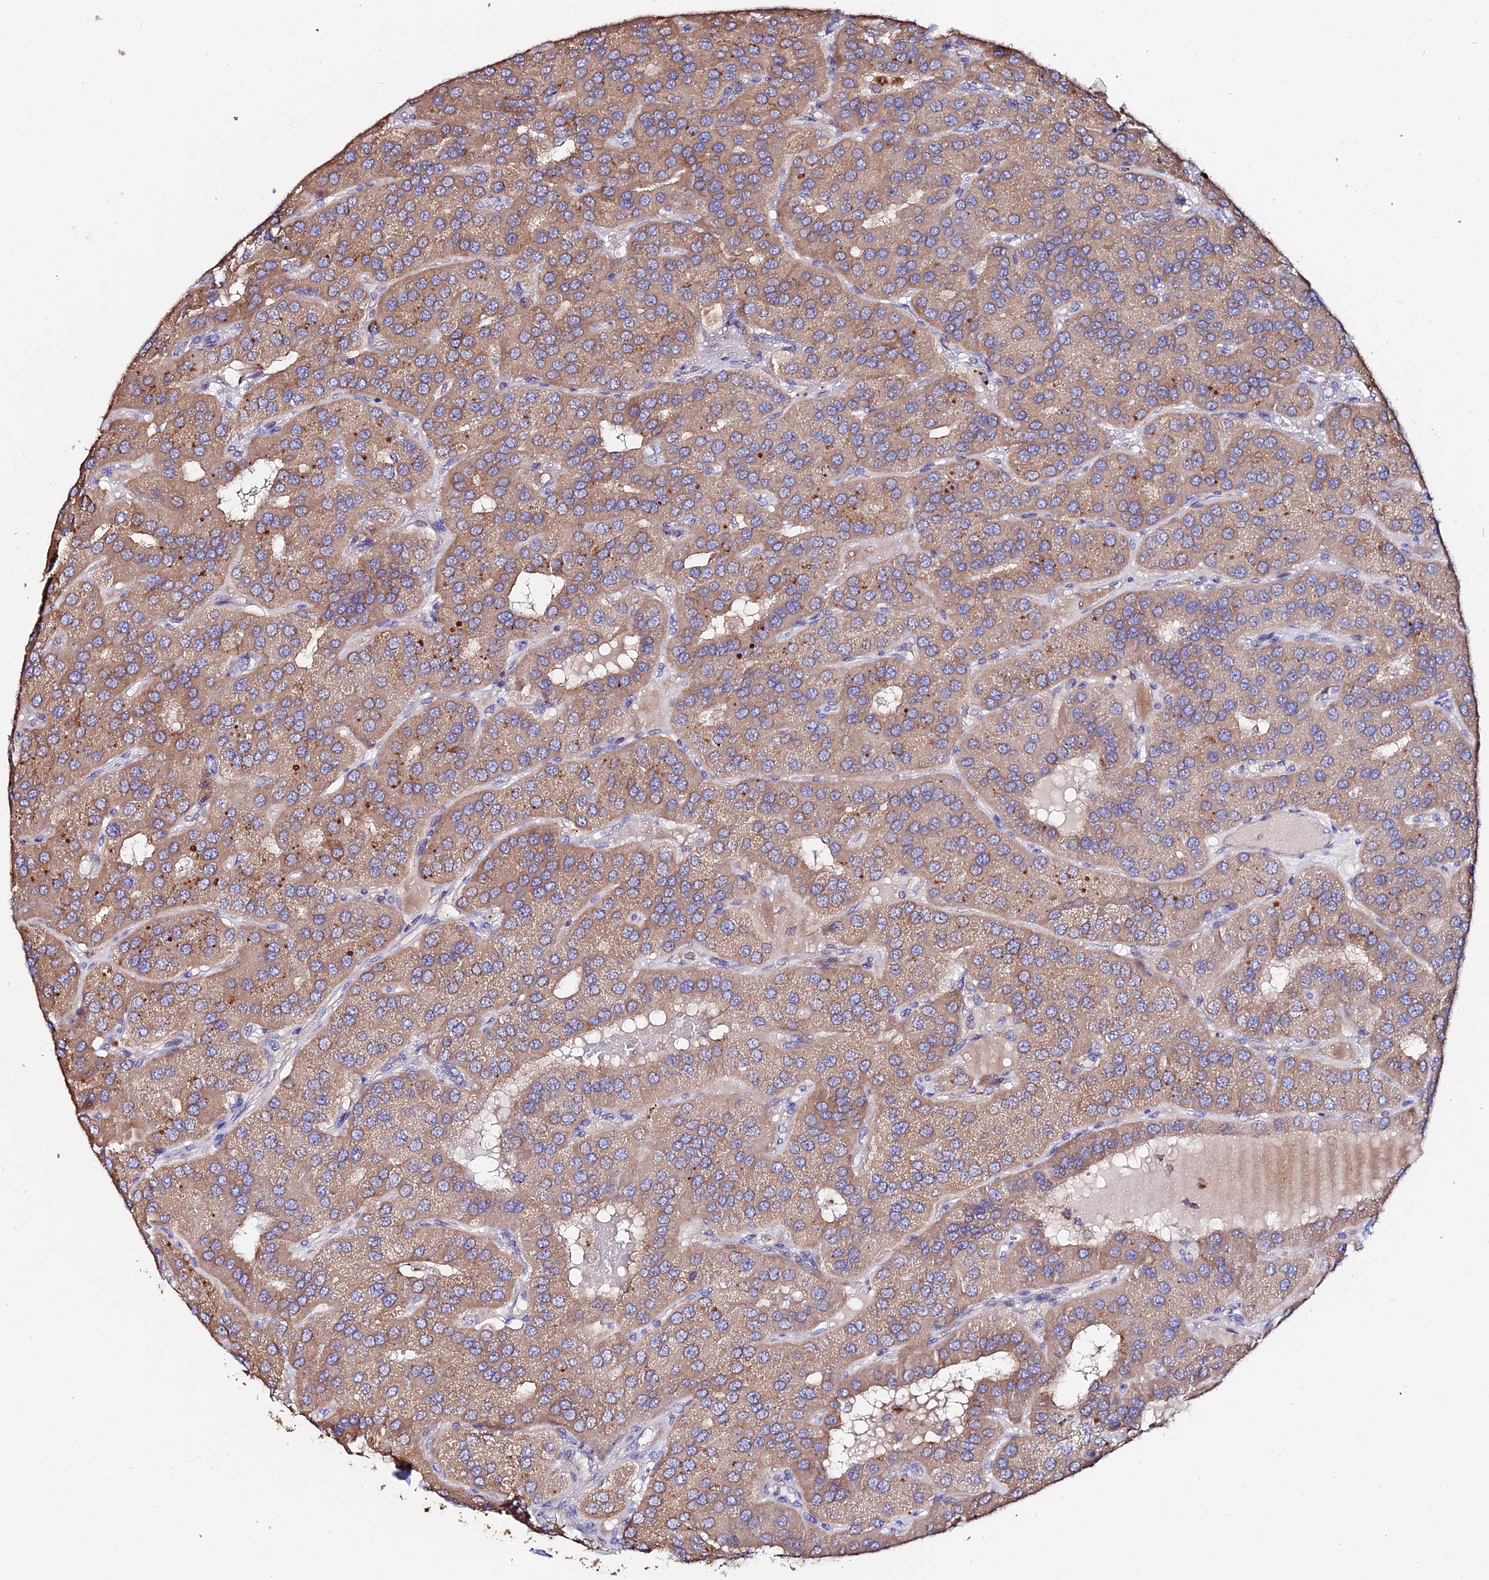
{"staining": {"intensity": "weak", "quantity": ">75%", "location": "cytoplasmic/membranous"}, "tissue": "parathyroid gland", "cell_type": "Glandular cells", "image_type": "normal", "snomed": [{"axis": "morphology", "description": "Normal tissue, NOS"}, {"axis": "morphology", "description": "Adenoma, NOS"}, {"axis": "topography", "description": "Parathyroid gland"}], "caption": "Parathyroid gland stained with DAB IHC displays low levels of weak cytoplasmic/membranous expression in about >75% of glandular cells. The protein is stained brown, and the nuclei are stained in blue (DAB (3,3'-diaminobenzidine) IHC with brightfield microscopy, high magnification).", "gene": "ACTR5", "patient": {"sex": "female", "age": 86}}